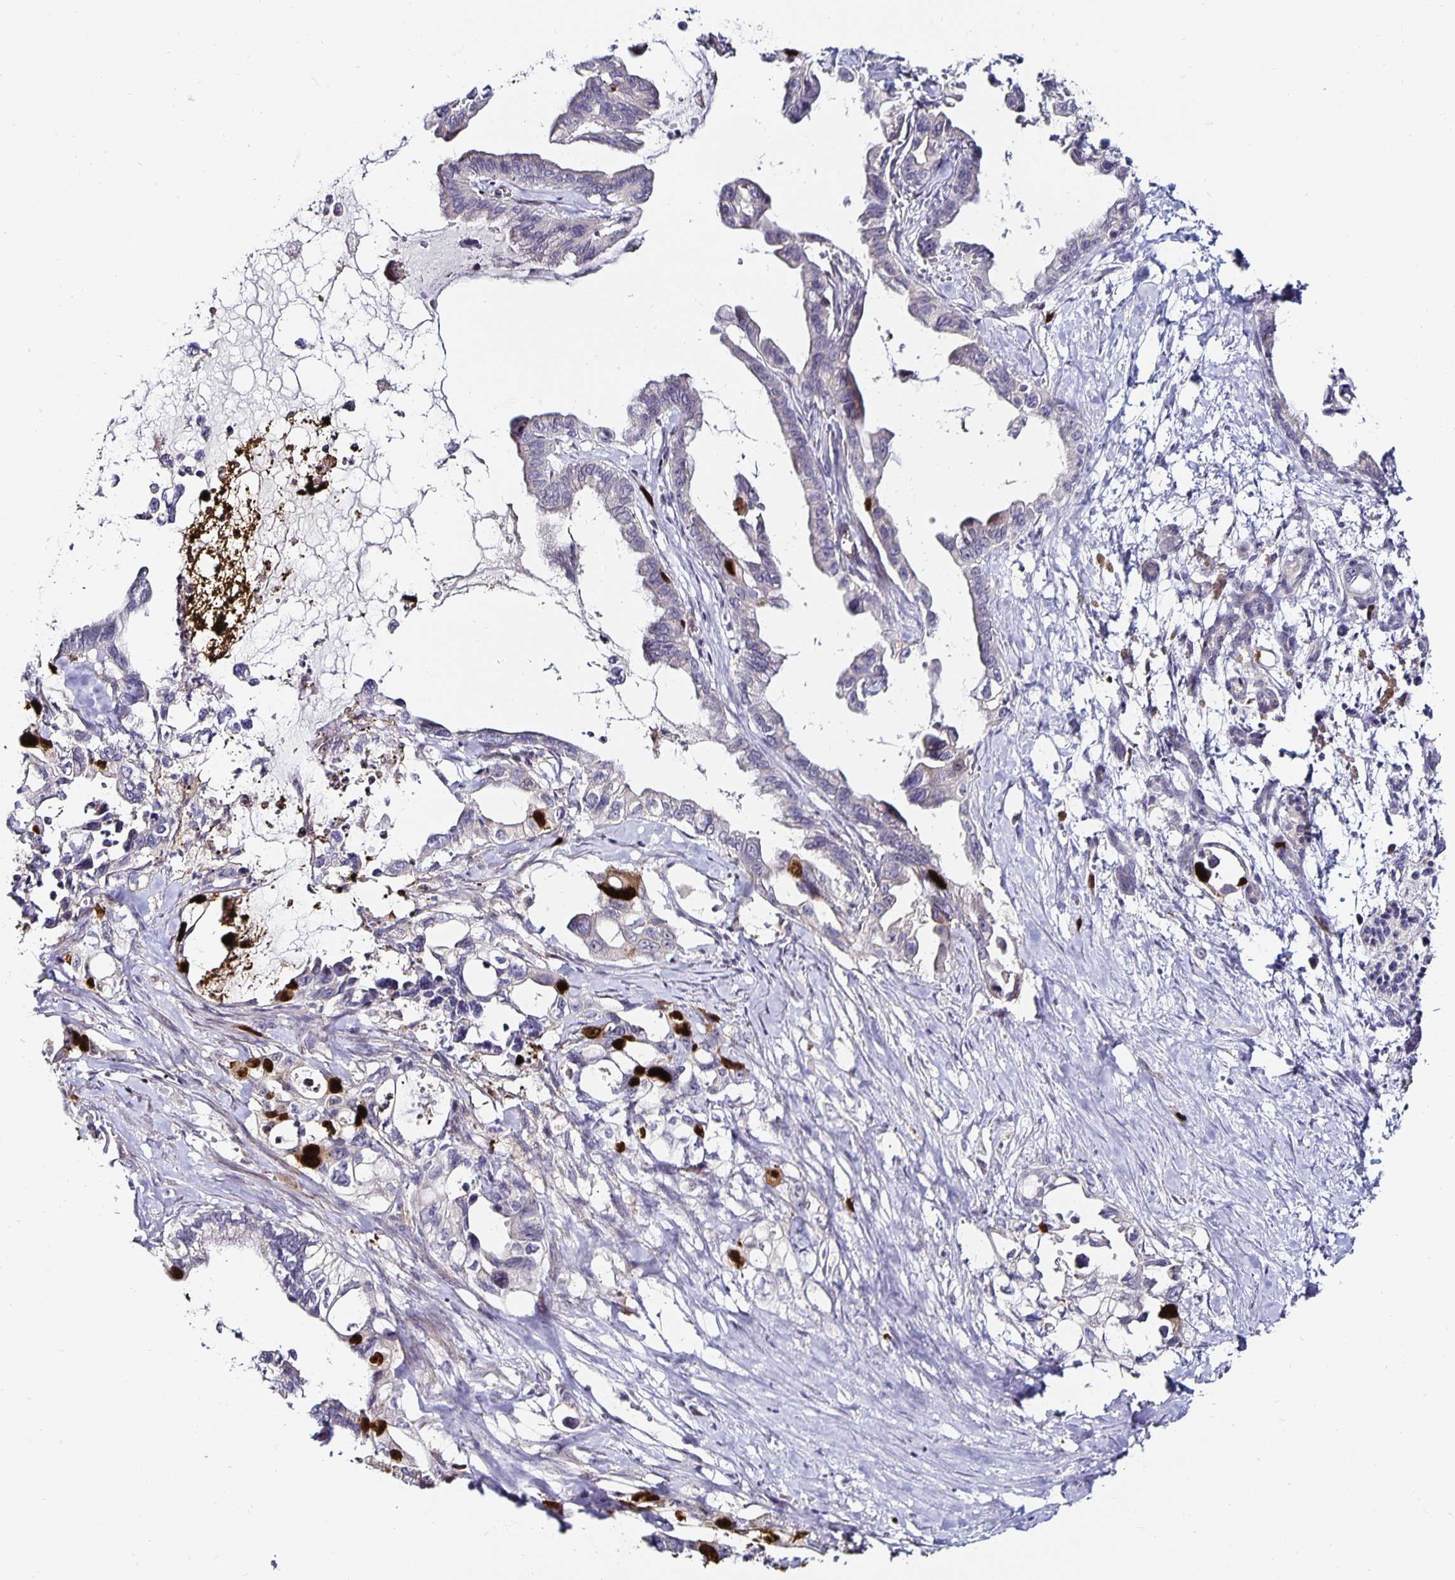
{"staining": {"intensity": "strong", "quantity": "<25%", "location": "nuclear"}, "tissue": "pancreatic cancer", "cell_type": "Tumor cells", "image_type": "cancer", "snomed": [{"axis": "morphology", "description": "Adenocarcinoma, NOS"}, {"axis": "topography", "description": "Pancreas"}], "caption": "Tumor cells reveal medium levels of strong nuclear positivity in about <25% of cells in pancreatic cancer.", "gene": "ANLN", "patient": {"sex": "male", "age": 61}}